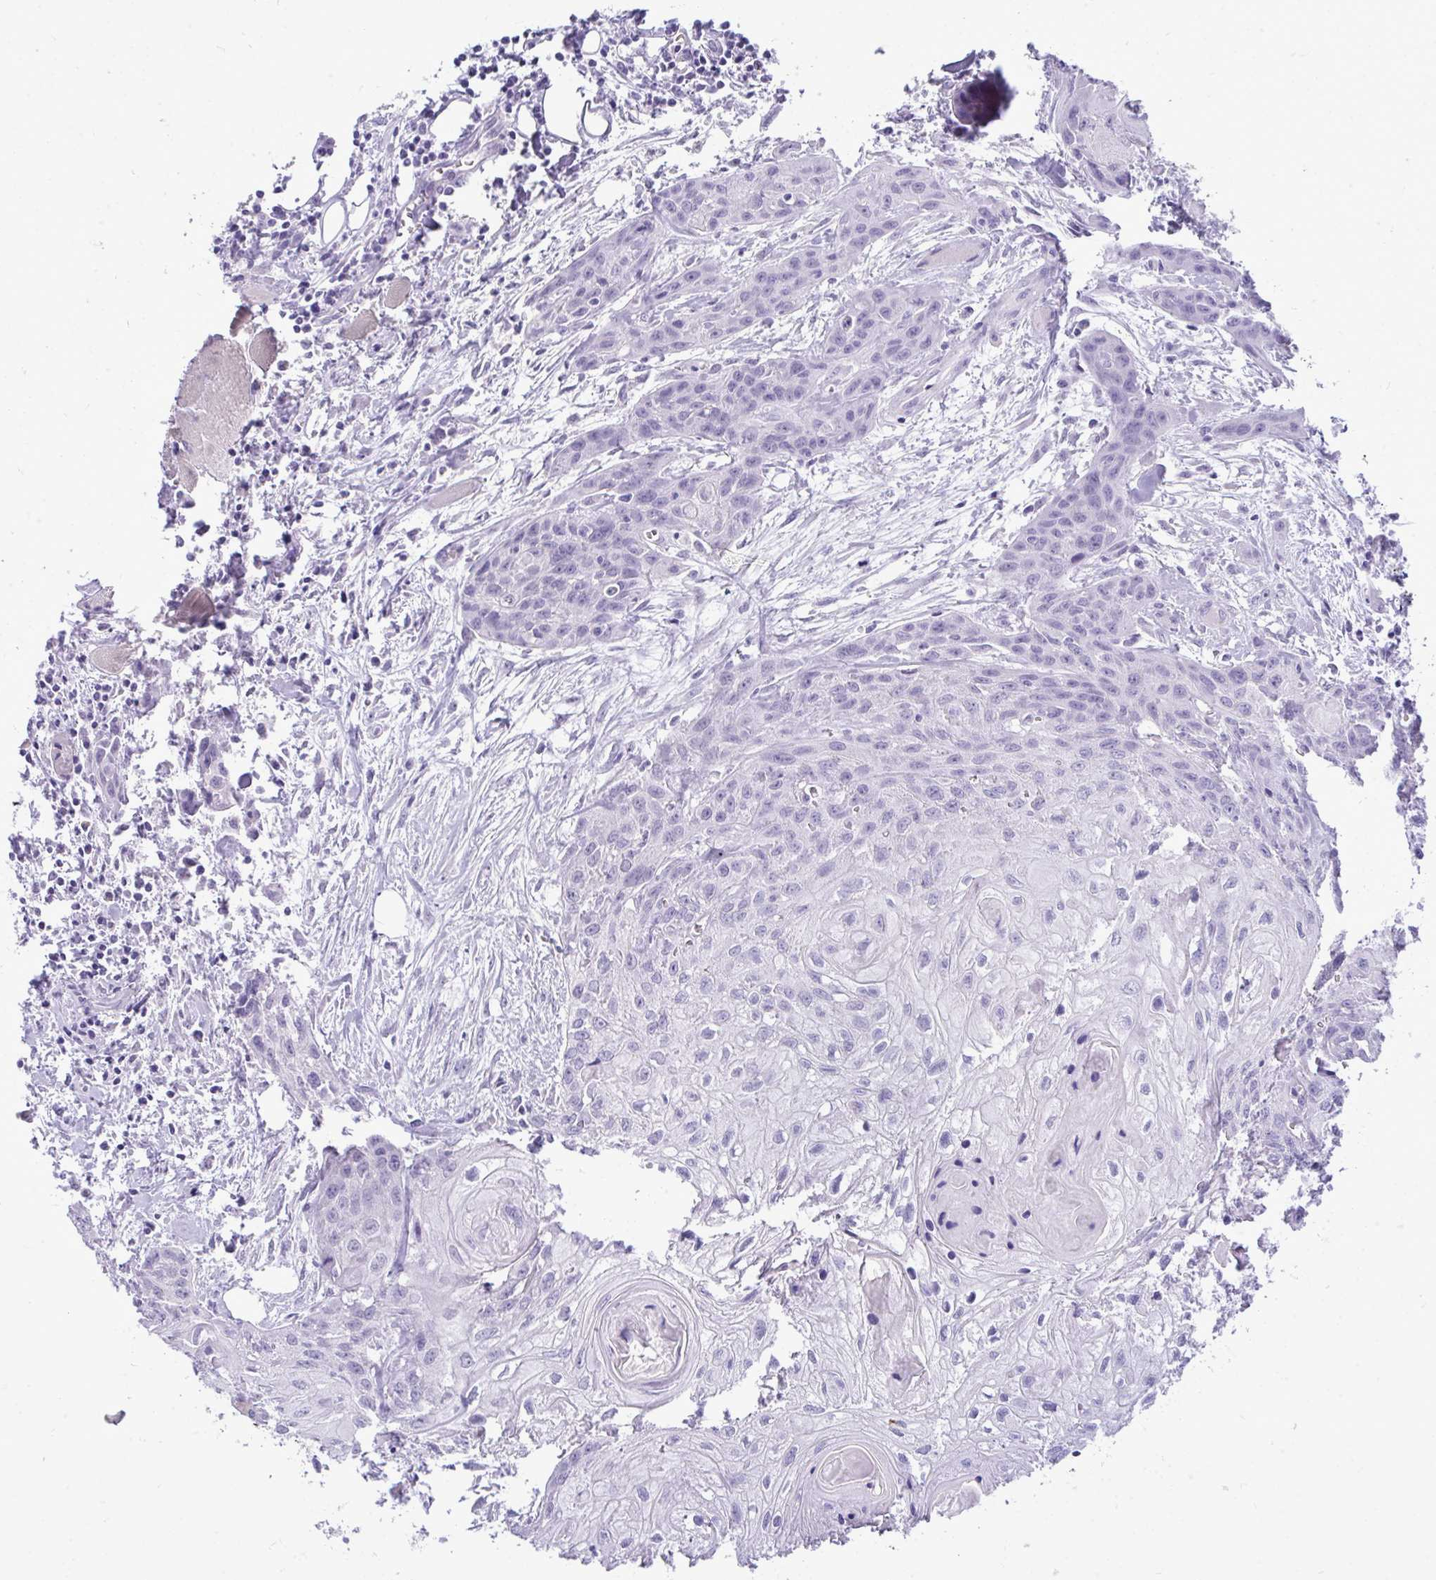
{"staining": {"intensity": "negative", "quantity": "none", "location": "none"}, "tissue": "head and neck cancer", "cell_type": "Tumor cells", "image_type": "cancer", "snomed": [{"axis": "morphology", "description": "Squamous cell carcinoma, NOS"}, {"axis": "topography", "description": "Oral tissue"}, {"axis": "topography", "description": "Head-Neck"}], "caption": "Head and neck cancer (squamous cell carcinoma) stained for a protein using immunohistochemistry reveals no staining tumor cells.", "gene": "PRM2", "patient": {"sex": "male", "age": 58}}